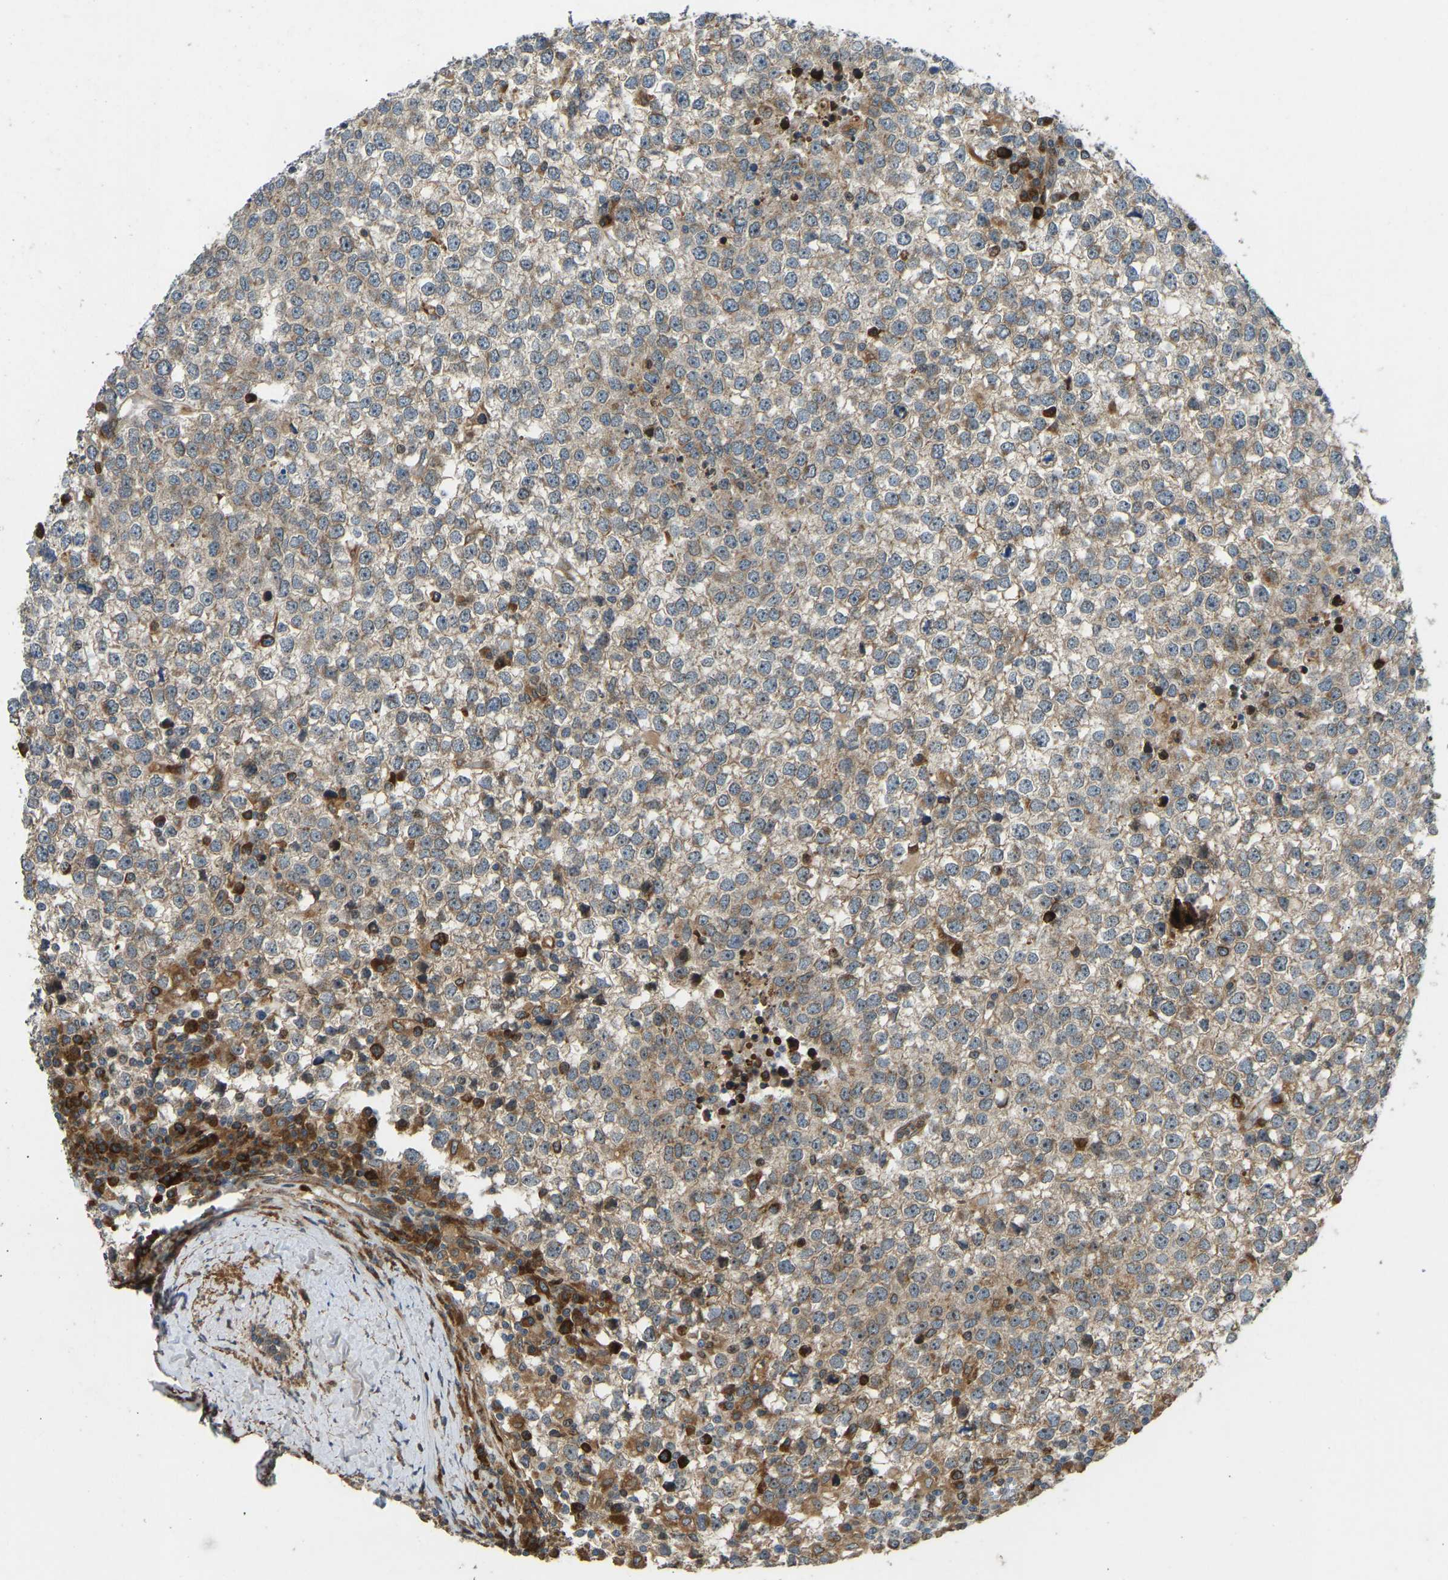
{"staining": {"intensity": "moderate", "quantity": ">75%", "location": "cytoplasmic/membranous"}, "tissue": "testis cancer", "cell_type": "Tumor cells", "image_type": "cancer", "snomed": [{"axis": "morphology", "description": "Seminoma, NOS"}, {"axis": "topography", "description": "Testis"}], "caption": "Approximately >75% of tumor cells in testis seminoma demonstrate moderate cytoplasmic/membranous protein positivity as visualized by brown immunohistochemical staining.", "gene": "OS9", "patient": {"sex": "male", "age": 65}}